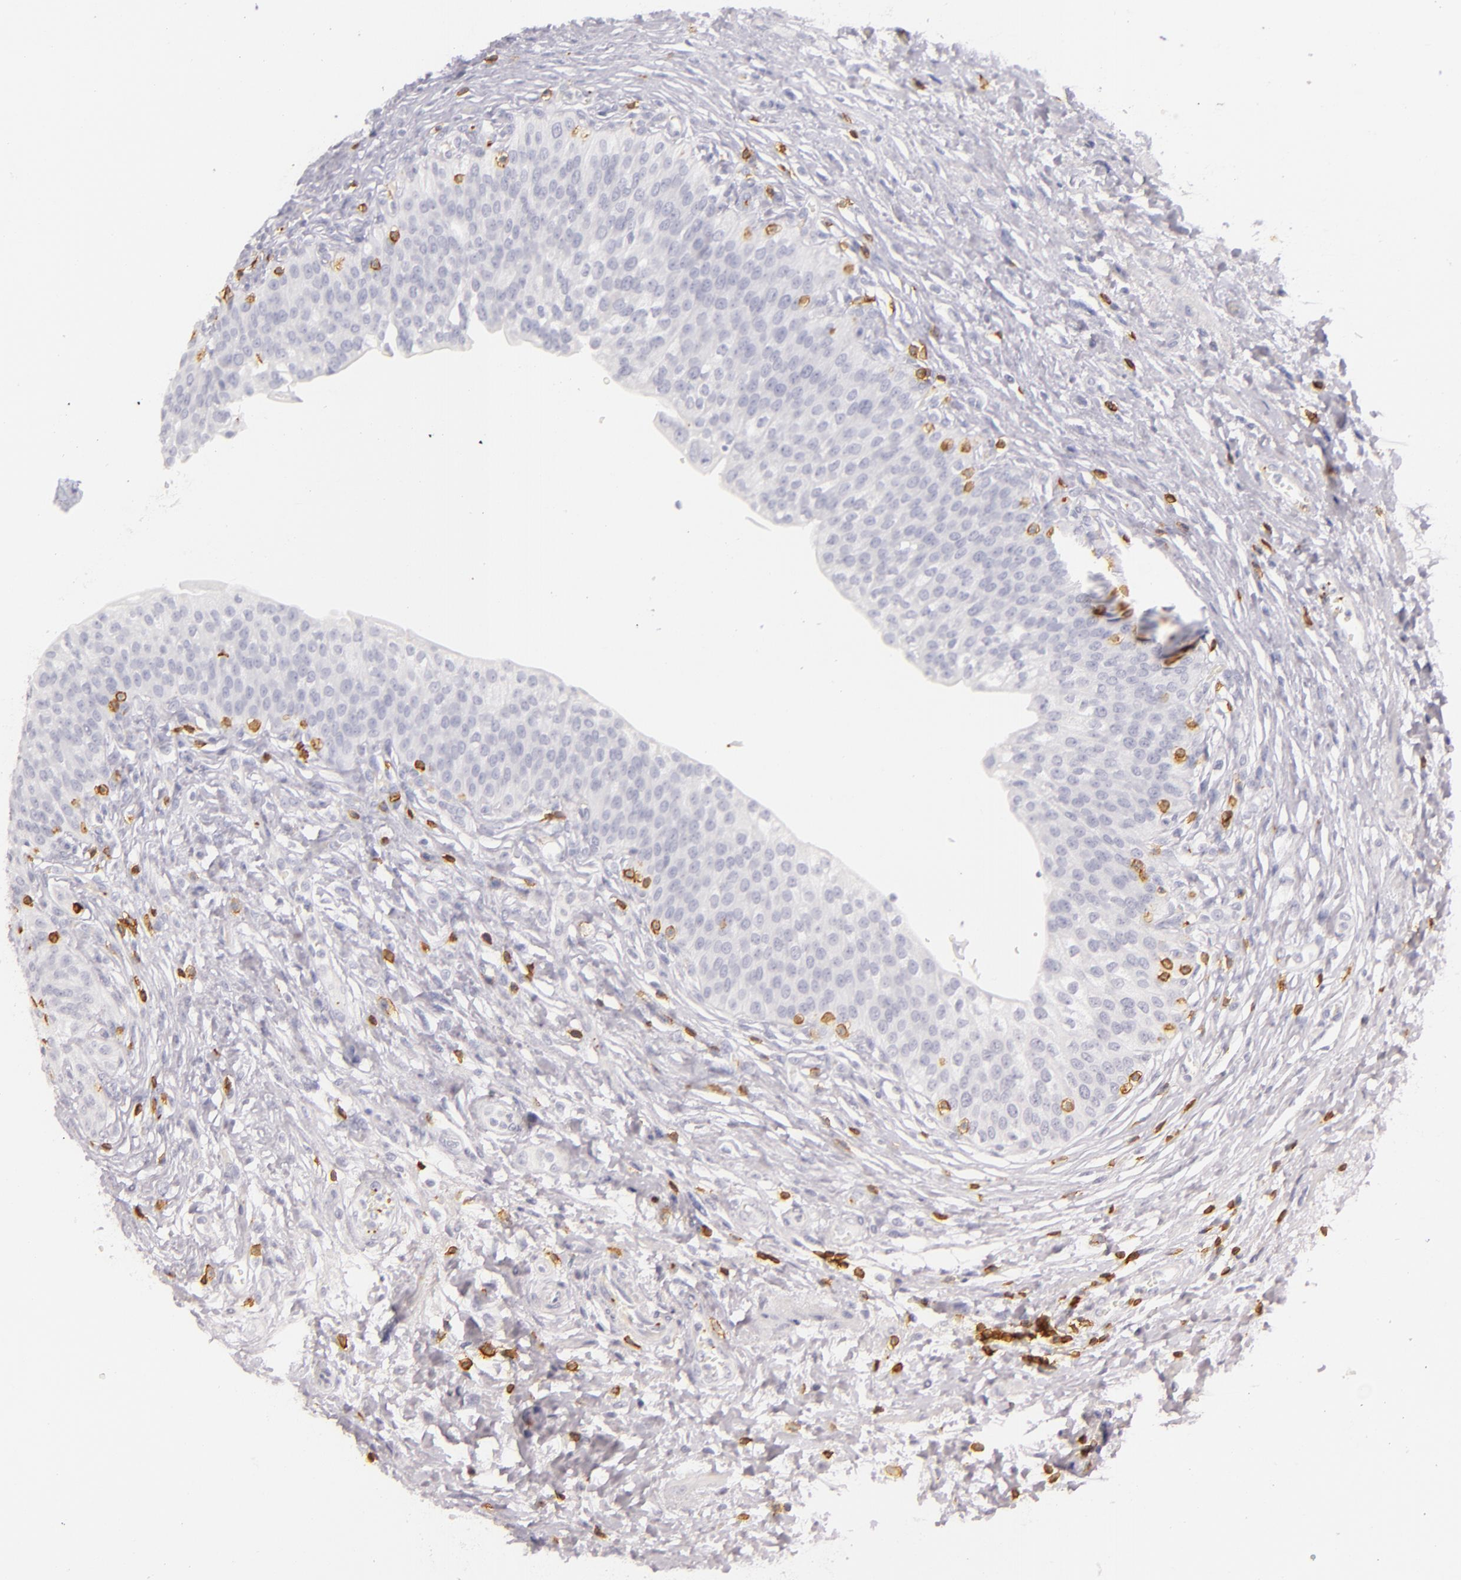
{"staining": {"intensity": "negative", "quantity": "none", "location": "none"}, "tissue": "urinary bladder", "cell_type": "Urothelial cells", "image_type": "normal", "snomed": [{"axis": "morphology", "description": "Normal tissue, NOS"}, {"axis": "topography", "description": "Smooth muscle"}, {"axis": "topography", "description": "Urinary bladder"}], "caption": "DAB immunohistochemical staining of unremarkable urinary bladder displays no significant staining in urothelial cells.", "gene": "LAT", "patient": {"sex": "male", "age": 35}}